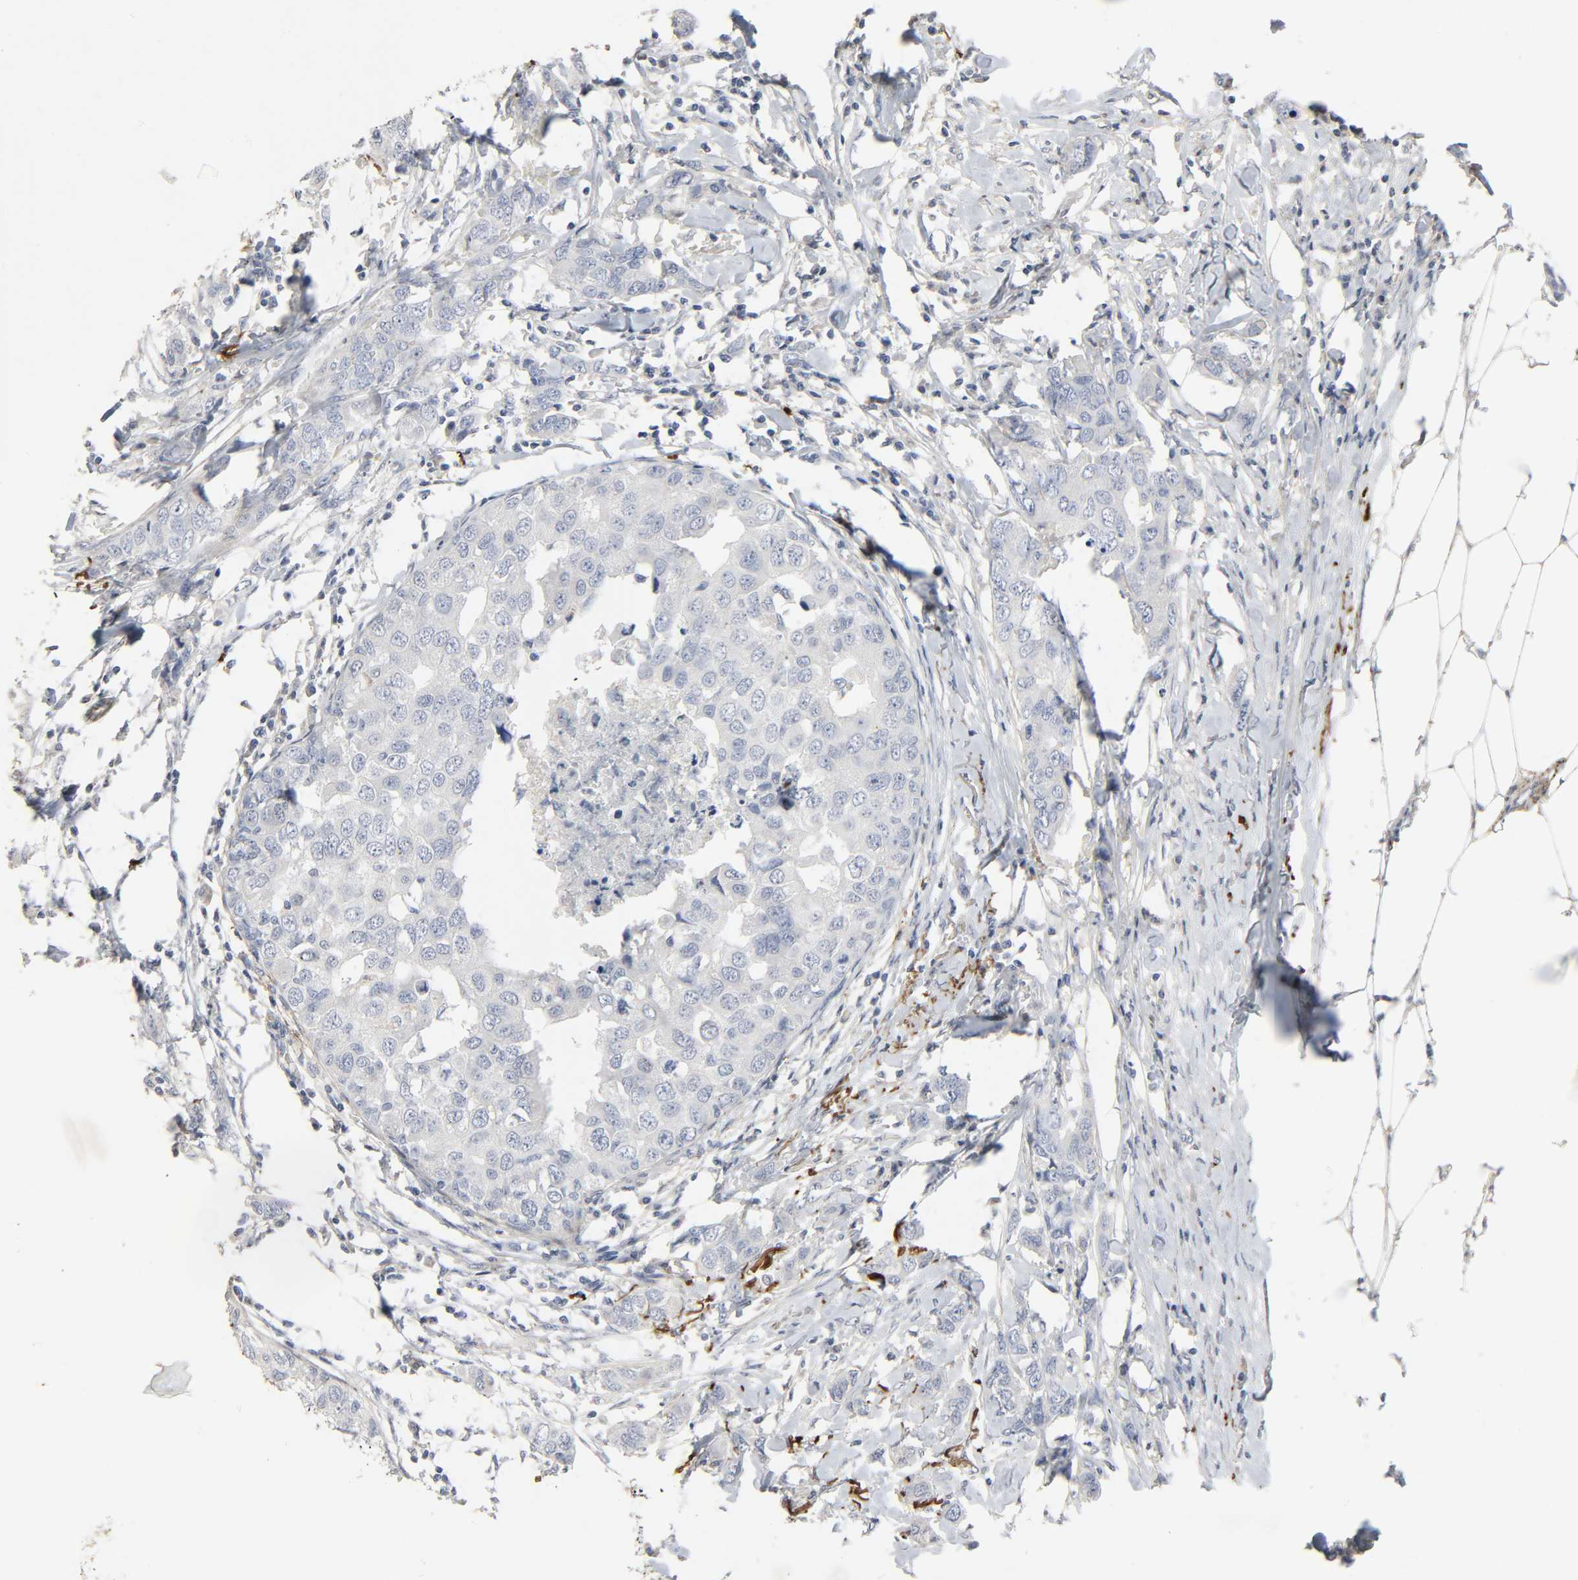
{"staining": {"intensity": "negative", "quantity": "none", "location": "none"}, "tissue": "breast cancer", "cell_type": "Tumor cells", "image_type": "cancer", "snomed": [{"axis": "morphology", "description": "Duct carcinoma"}, {"axis": "topography", "description": "Breast"}], "caption": "The photomicrograph shows no significant positivity in tumor cells of breast cancer (intraductal carcinoma). (Immunohistochemistry (ihc), brightfield microscopy, high magnification).", "gene": "FBLN5", "patient": {"sex": "female", "age": 50}}